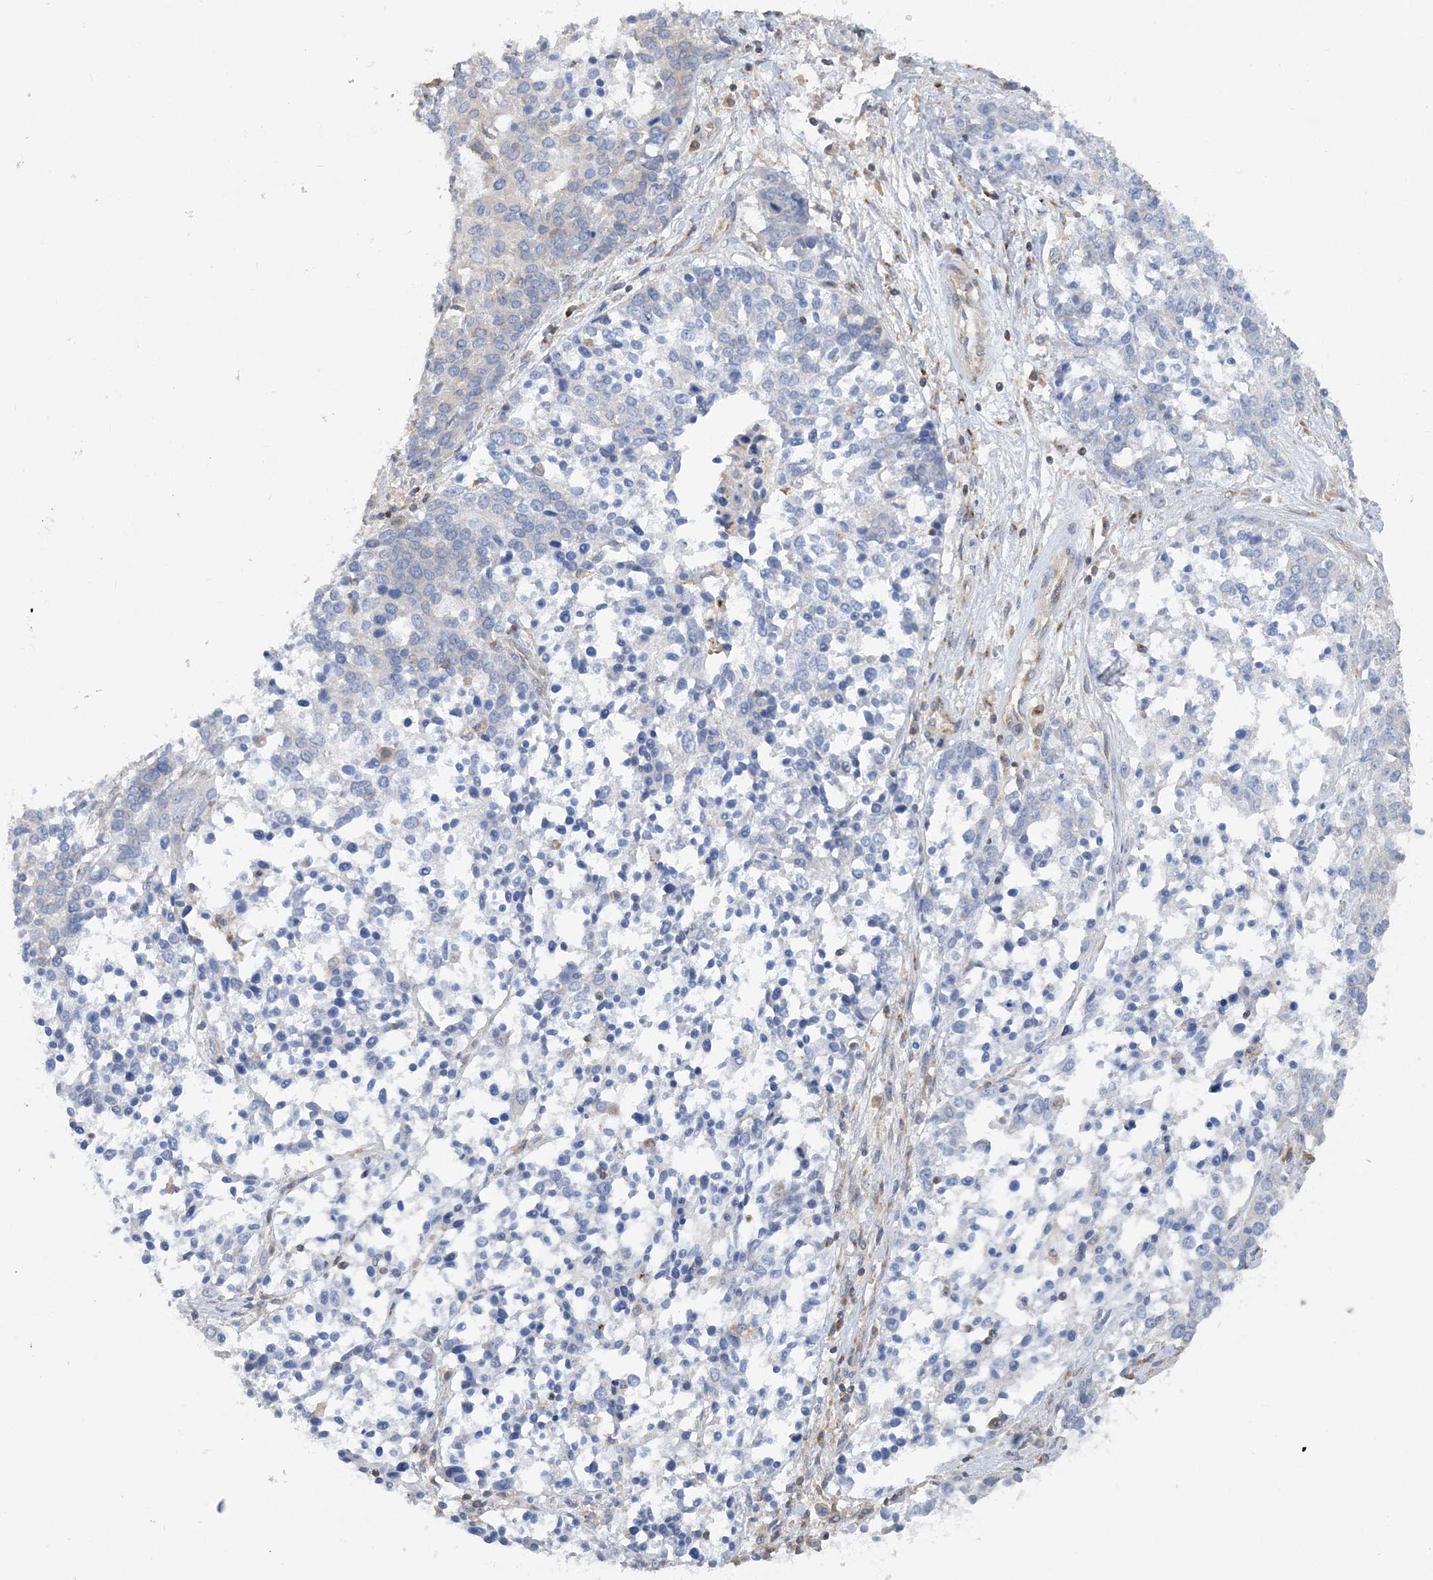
{"staining": {"intensity": "negative", "quantity": "none", "location": "none"}, "tissue": "ovarian cancer", "cell_type": "Tumor cells", "image_type": "cancer", "snomed": [{"axis": "morphology", "description": "Cystadenocarcinoma, serous, NOS"}, {"axis": "topography", "description": "Ovary"}], "caption": "A photomicrograph of human ovarian cancer is negative for staining in tumor cells.", "gene": "FAM114A2", "patient": {"sex": "female", "age": 44}}